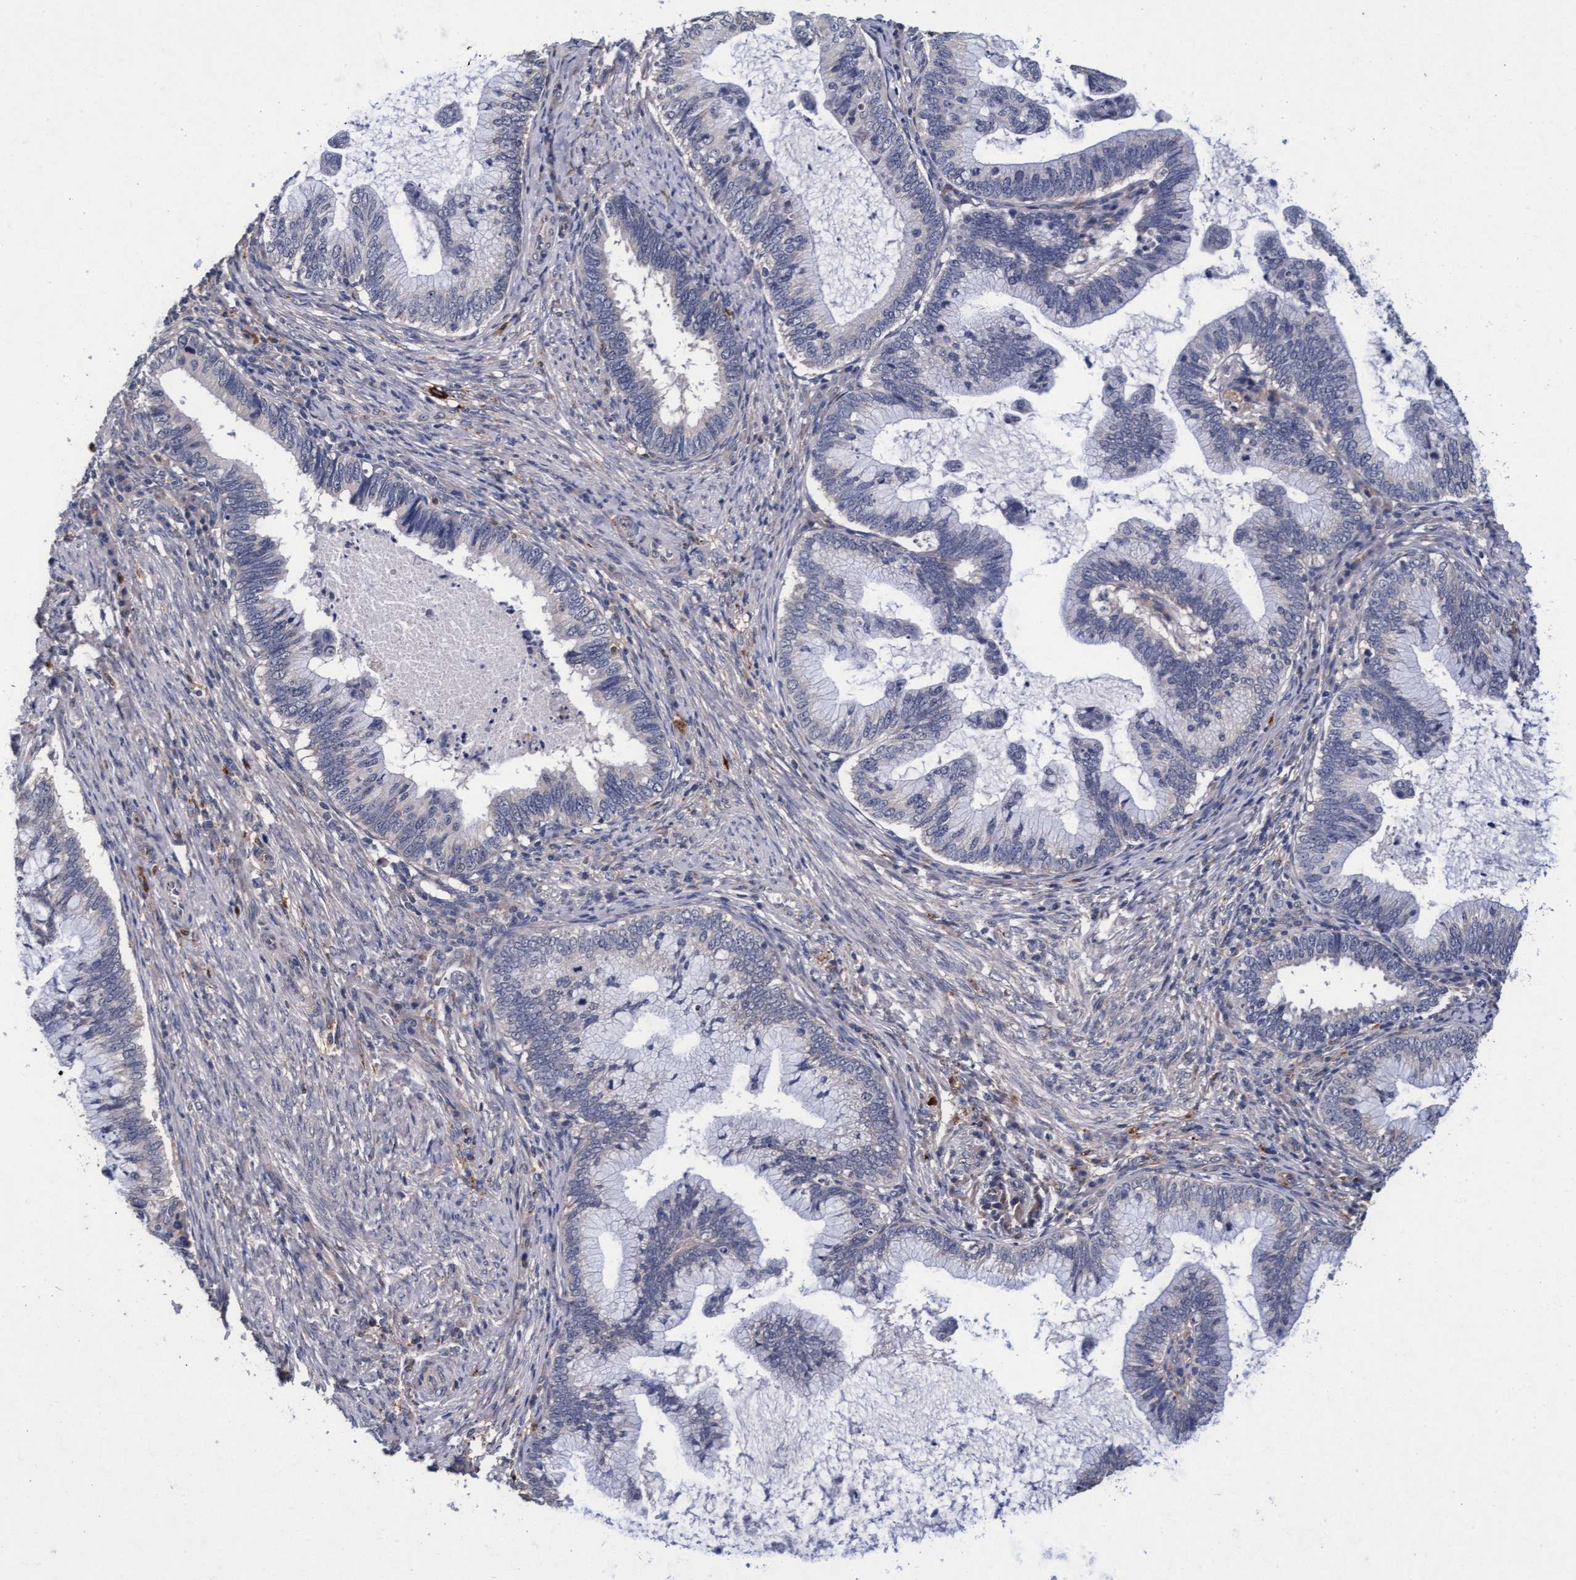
{"staining": {"intensity": "negative", "quantity": "none", "location": "none"}, "tissue": "cervical cancer", "cell_type": "Tumor cells", "image_type": "cancer", "snomed": [{"axis": "morphology", "description": "Adenocarcinoma, NOS"}, {"axis": "topography", "description": "Cervix"}], "caption": "This micrograph is of adenocarcinoma (cervical) stained with immunohistochemistry to label a protein in brown with the nuclei are counter-stained blue. There is no expression in tumor cells.", "gene": "CPQ", "patient": {"sex": "female", "age": 36}}